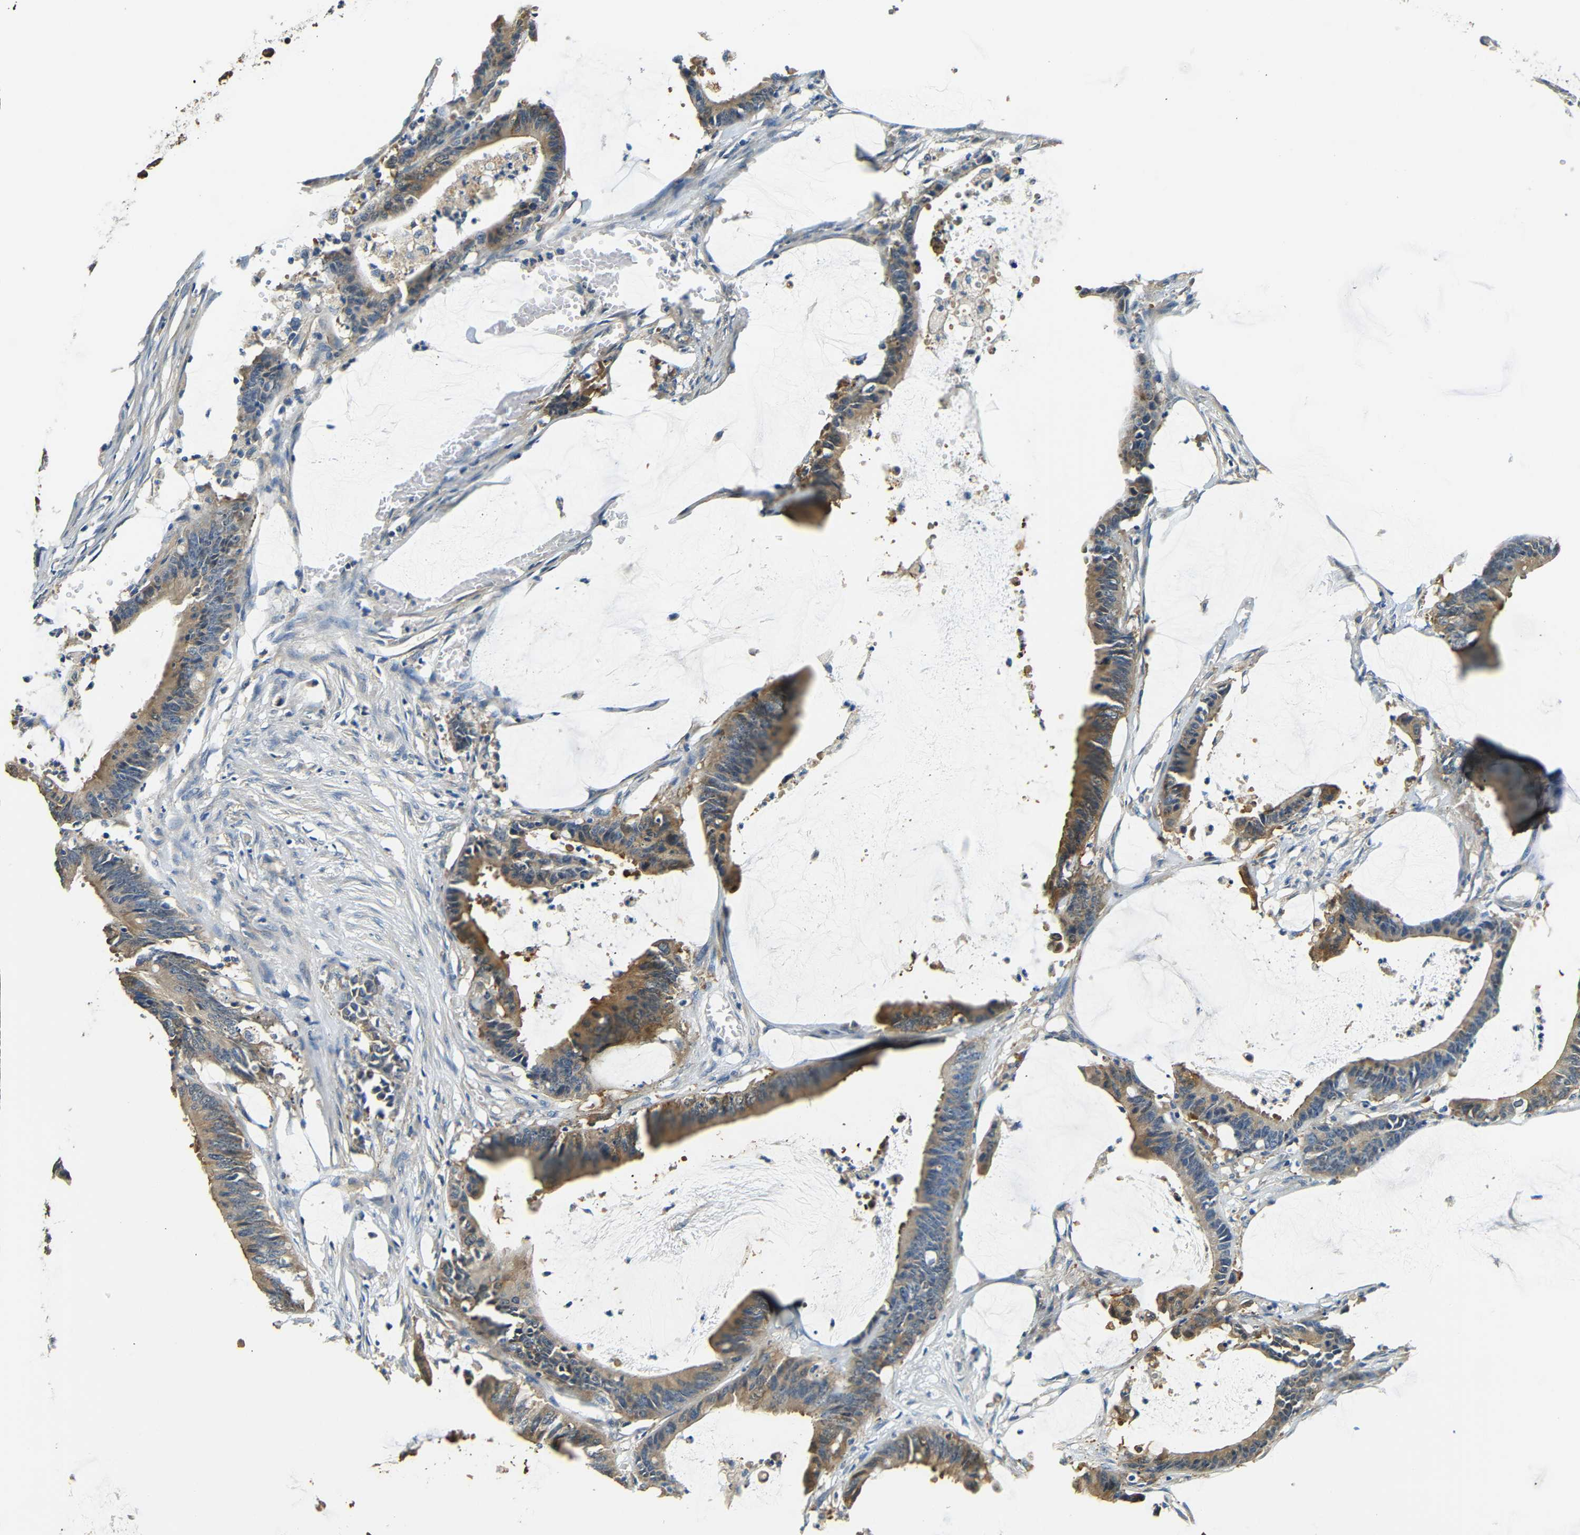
{"staining": {"intensity": "moderate", "quantity": ">75%", "location": "cytoplasmic/membranous"}, "tissue": "colorectal cancer", "cell_type": "Tumor cells", "image_type": "cancer", "snomed": [{"axis": "morphology", "description": "Adenocarcinoma, NOS"}, {"axis": "topography", "description": "Rectum"}], "caption": "Adenocarcinoma (colorectal) stained with DAB (3,3'-diaminobenzidine) immunohistochemistry (IHC) demonstrates medium levels of moderate cytoplasmic/membranous expression in approximately >75% of tumor cells.", "gene": "FMO5", "patient": {"sex": "female", "age": 66}}